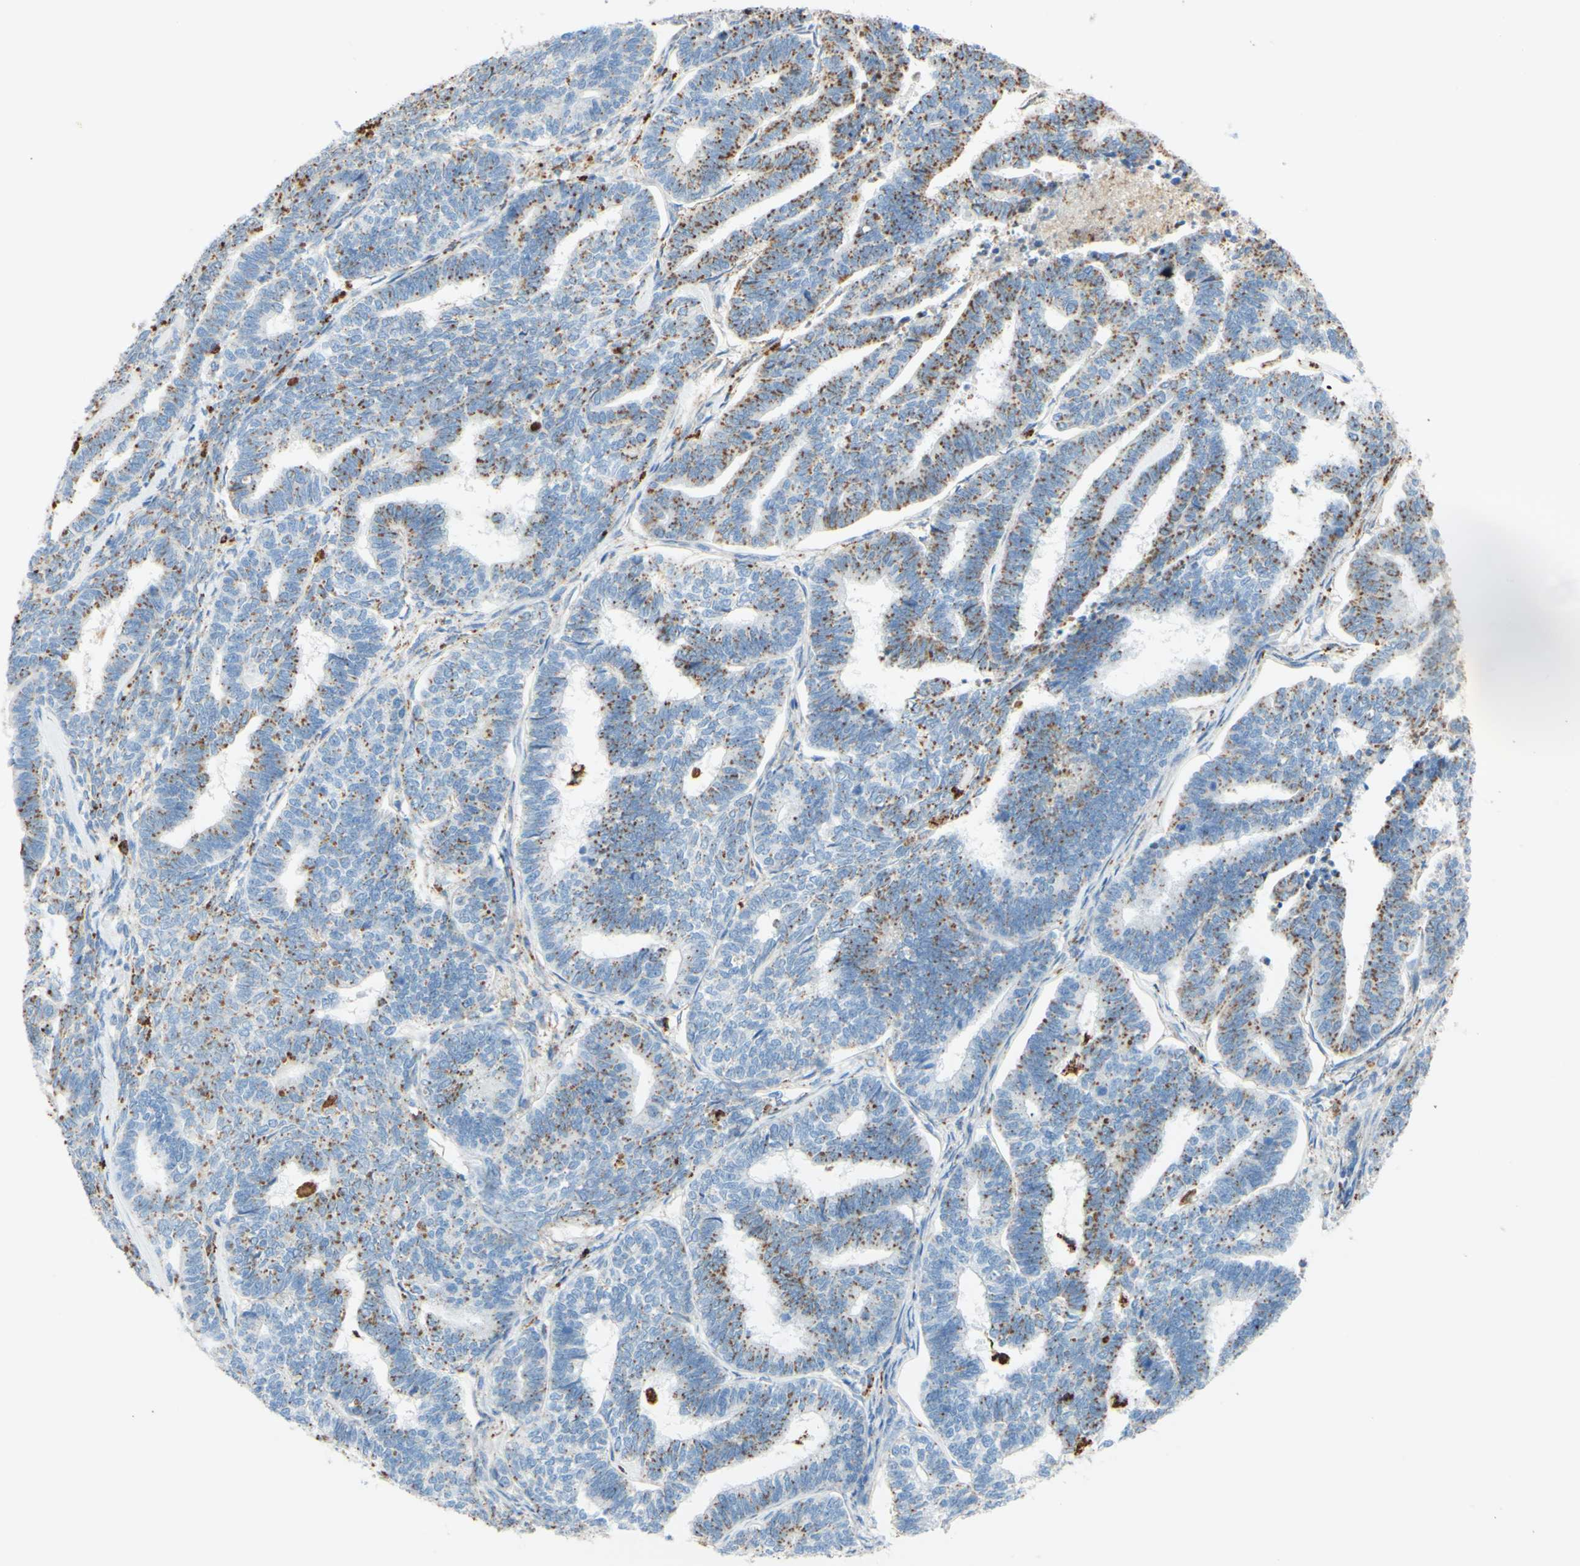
{"staining": {"intensity": "moderate", "quantity": ">75%", "location": "cytoplasmic/membranous"}, "tissue": "endometrial cancer", "cell_type": "Tumor cells", "image_type": "cancer", "snomed": [{"axis": "morphology", "description": "Adenocarcinoma, NOS"}, {"axis": "topography", "description": "Endometrium"}], "caption": "Endometrial cancer (adenocarcinoma) stained with a protein marker demonstrates moderate staining in tumor cells.", "gene": "CTSD", "patient": {"sex": "female", "age": 70}}